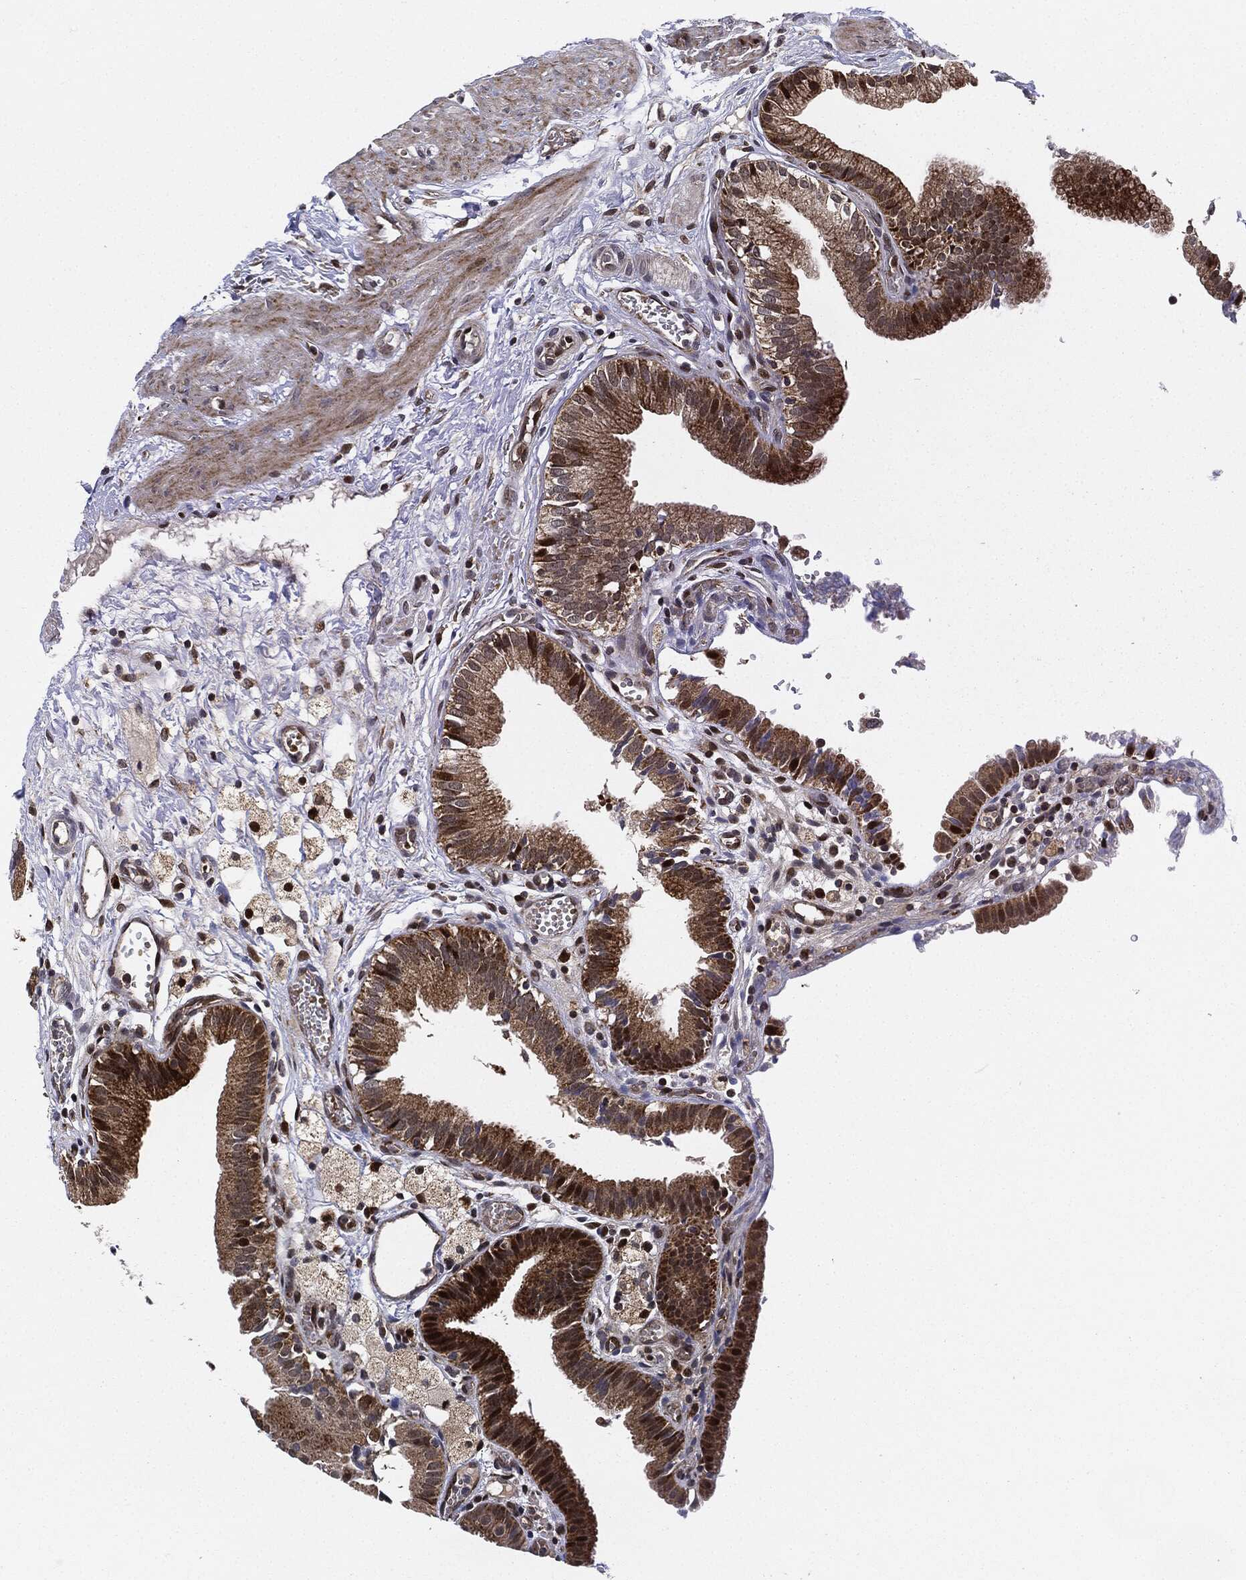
{"staining": {"intensity": "moderate", "quantity": ">75%", "location": "cytoplasmic/membranous"}, "tissue": "gallbladder", "cell_type": "Glandular cells", "image_type": "normal", "snomed": [{"axis": "morphology", "description": "Normal tissue, NOS"}, {"axis": "topography", "description": "Gallbladder"}], "caption": "Protein expression analysis of unremarkable gallbladder reveals moderate cytoplasmic/membranous staining in about >75% of glandular cells.", "gene": "RNASEL", "patient": {"sex": "female", "age": 24}}